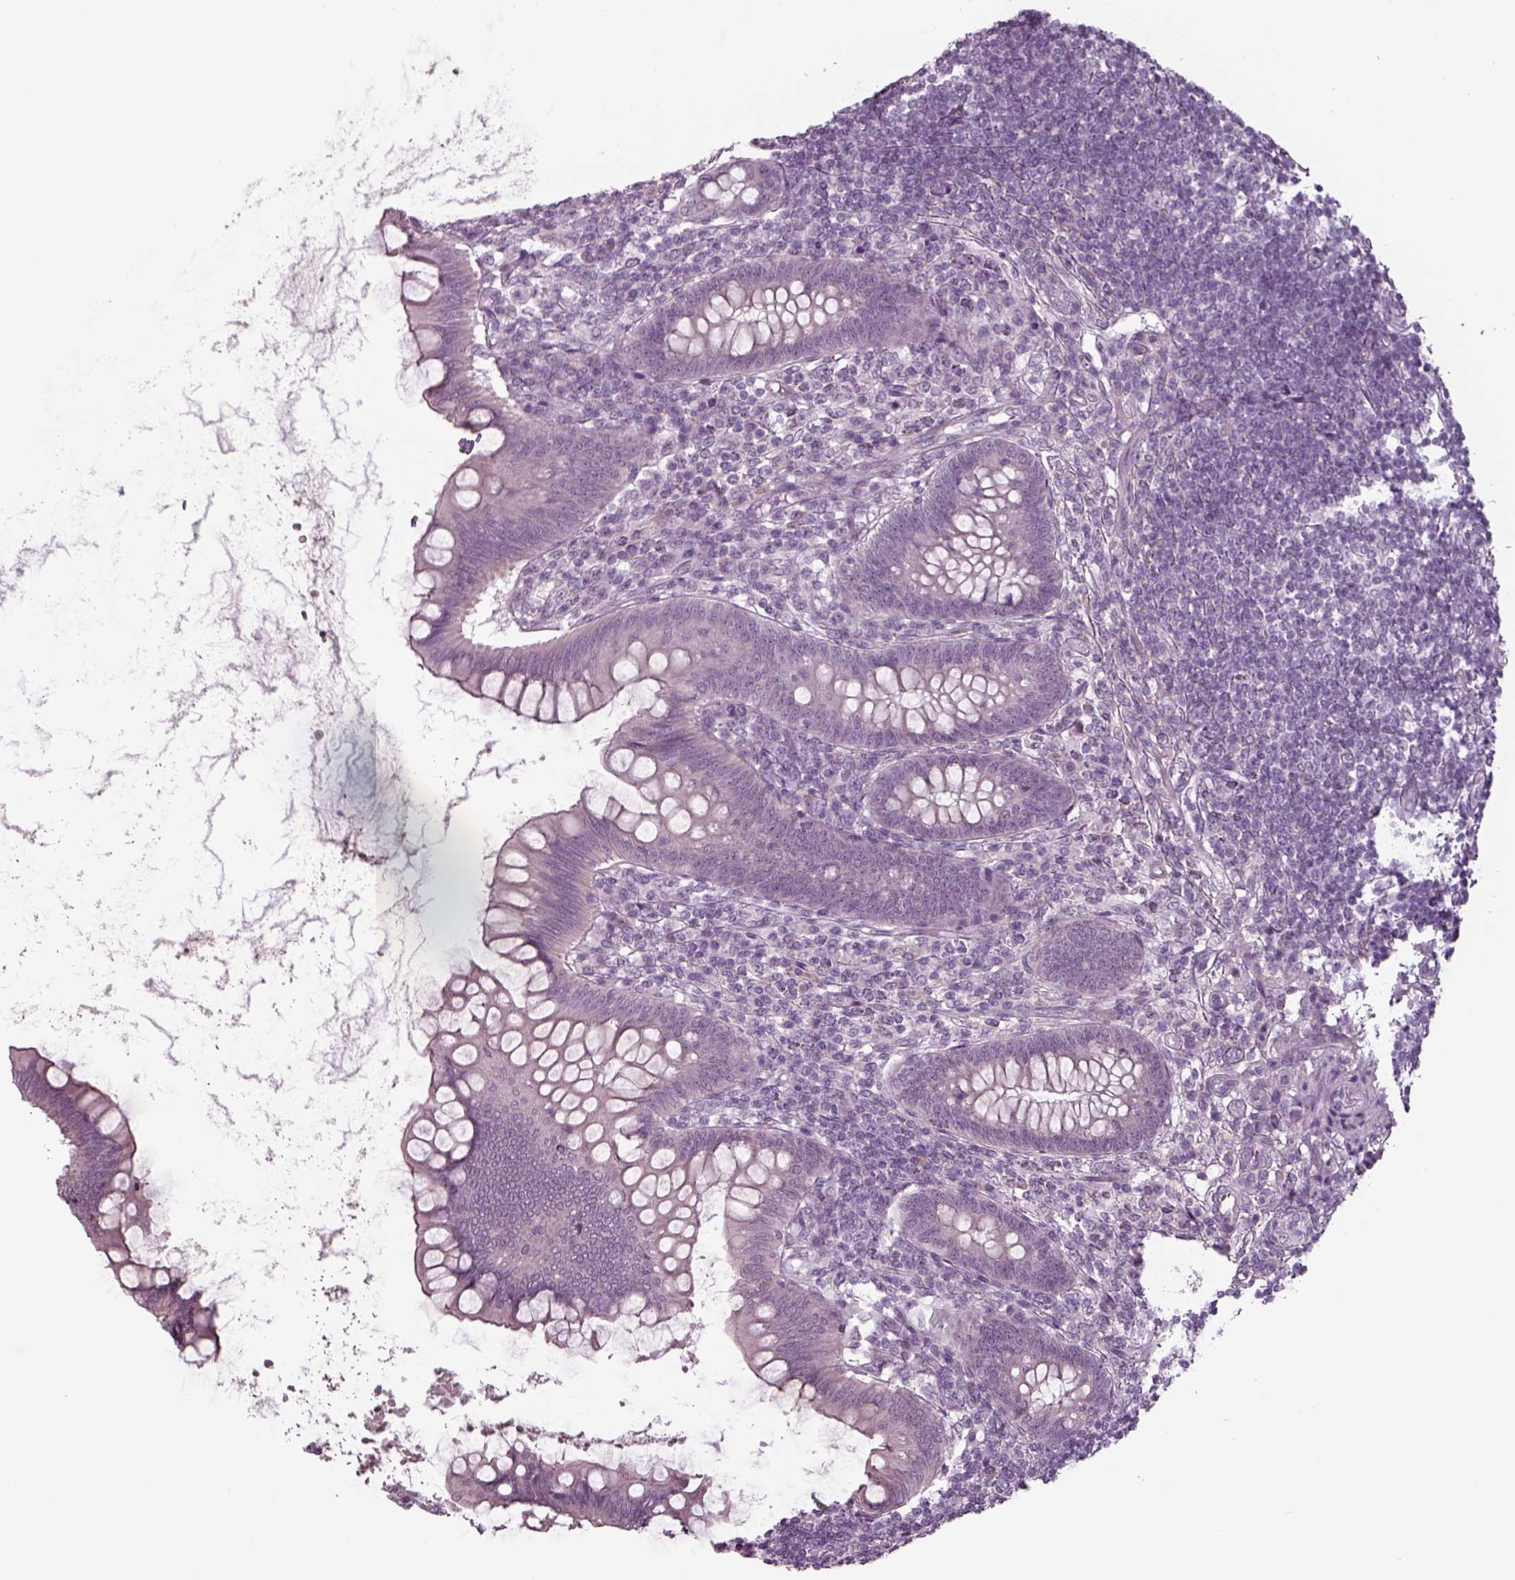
{"staining": {"intensity": "negative", "quantity": "none", "location": "none"}, "tissue": "appendix", "cell_type": "Glandular cells", "image_type": "normal", "snomed": [{"axis": "morphology", "description": "Normal tissue, NOS"}, {"axis": "topography", "description": "Appendix"}], "caption": "An immunohistochemistry image of unremarkable appendix is shown. There is no staining in glandular cells of appendix. (Brightfield microscopy of DAB IHC at high magnification).", "gene": "SEPTIN14", "patient": {"sex": "female", "age": 57}}